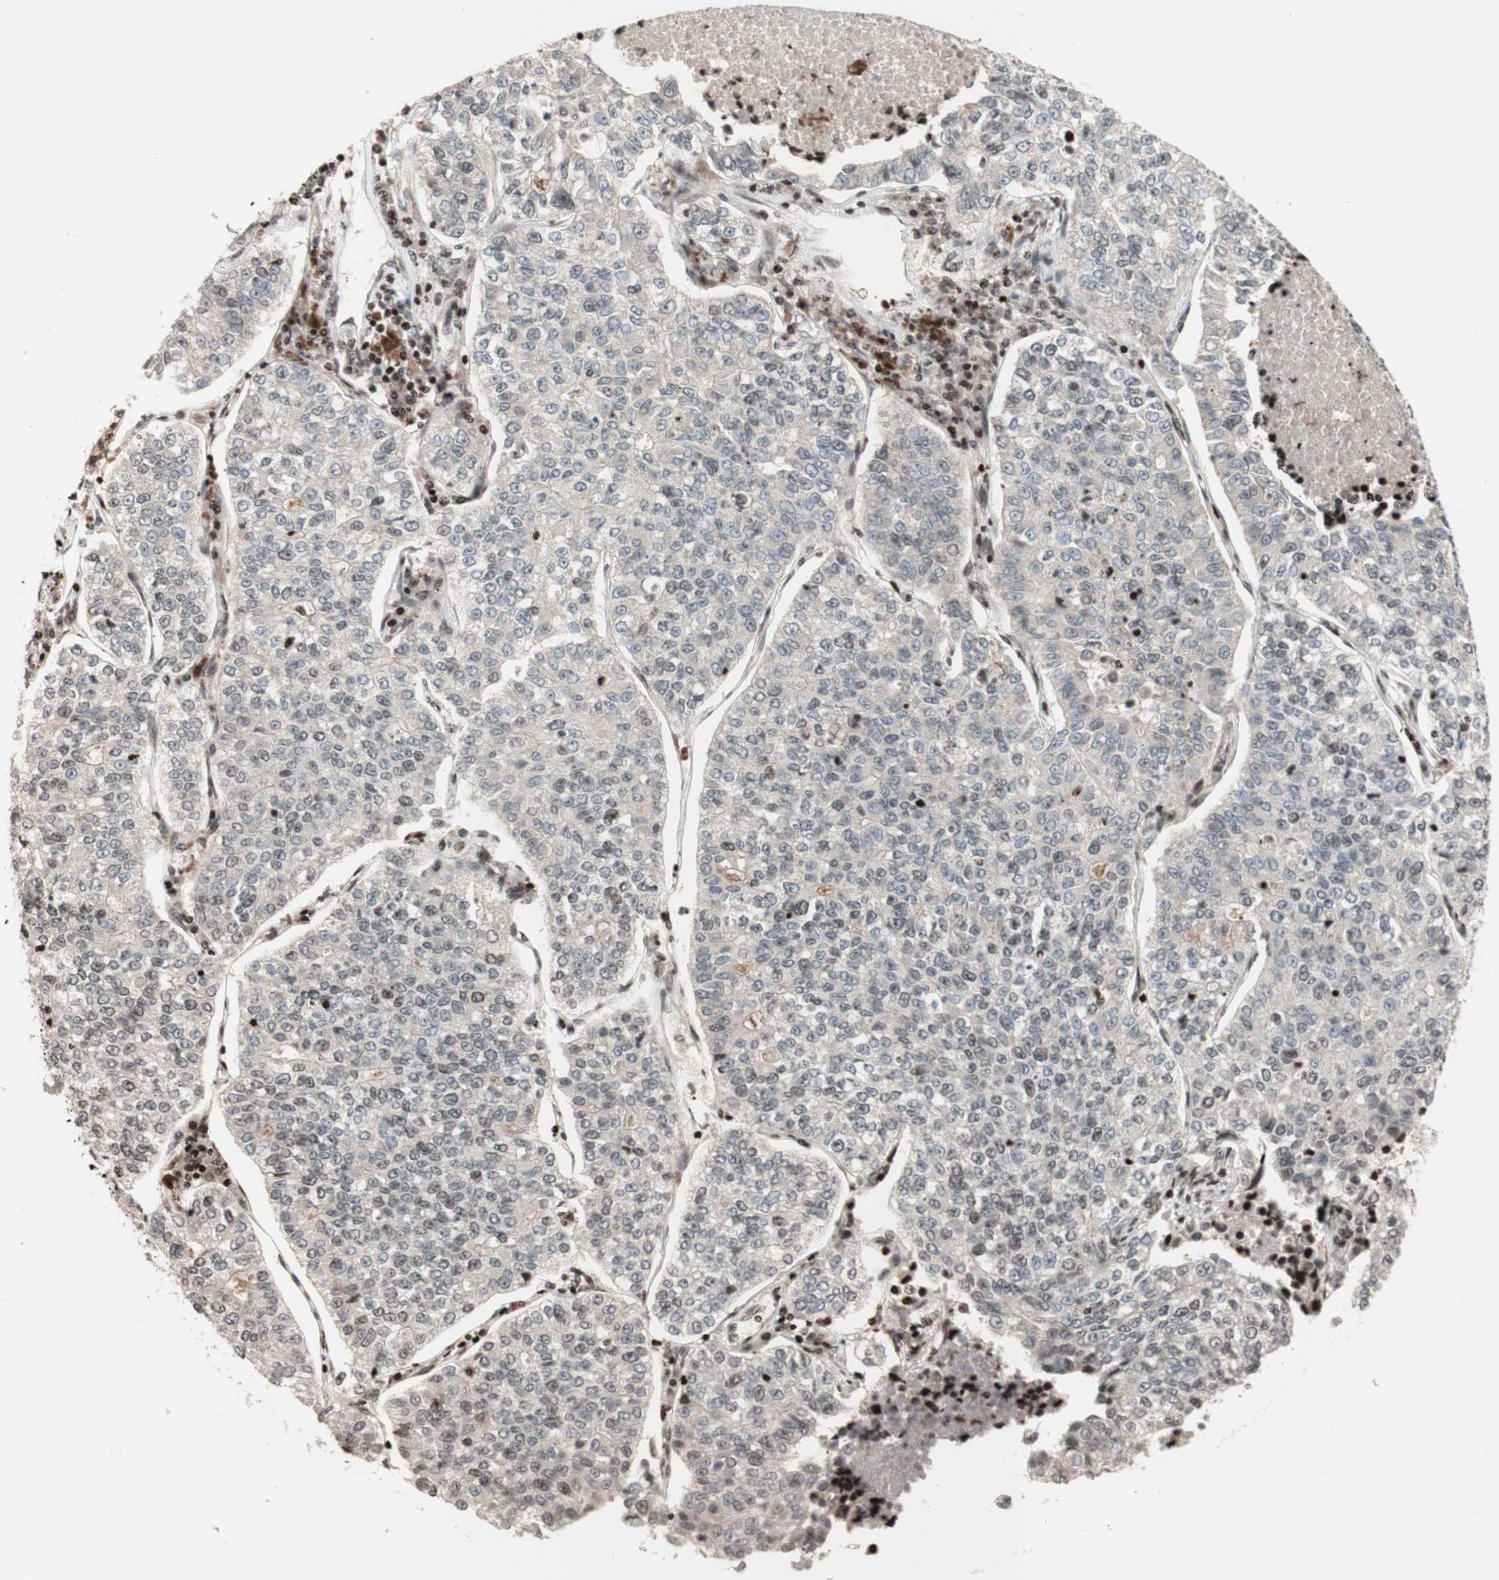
{"staining": {"intensity": "negative", "quantity": "none", "location": "none"}, "tissue": "lung cancer", "cell_type": "Tumor cells", "image_type": "cancer", "snomed": [{"axis": "morphology", "description": "Adenocarcinoma, NOS"}, {"axis": "topography", "description": "Lung"}], "caption": "Tumor cells are negative for protein expression in human lung cancer.", "gene": "POLA1", "patient": {"sex": "male", "age": 49}}